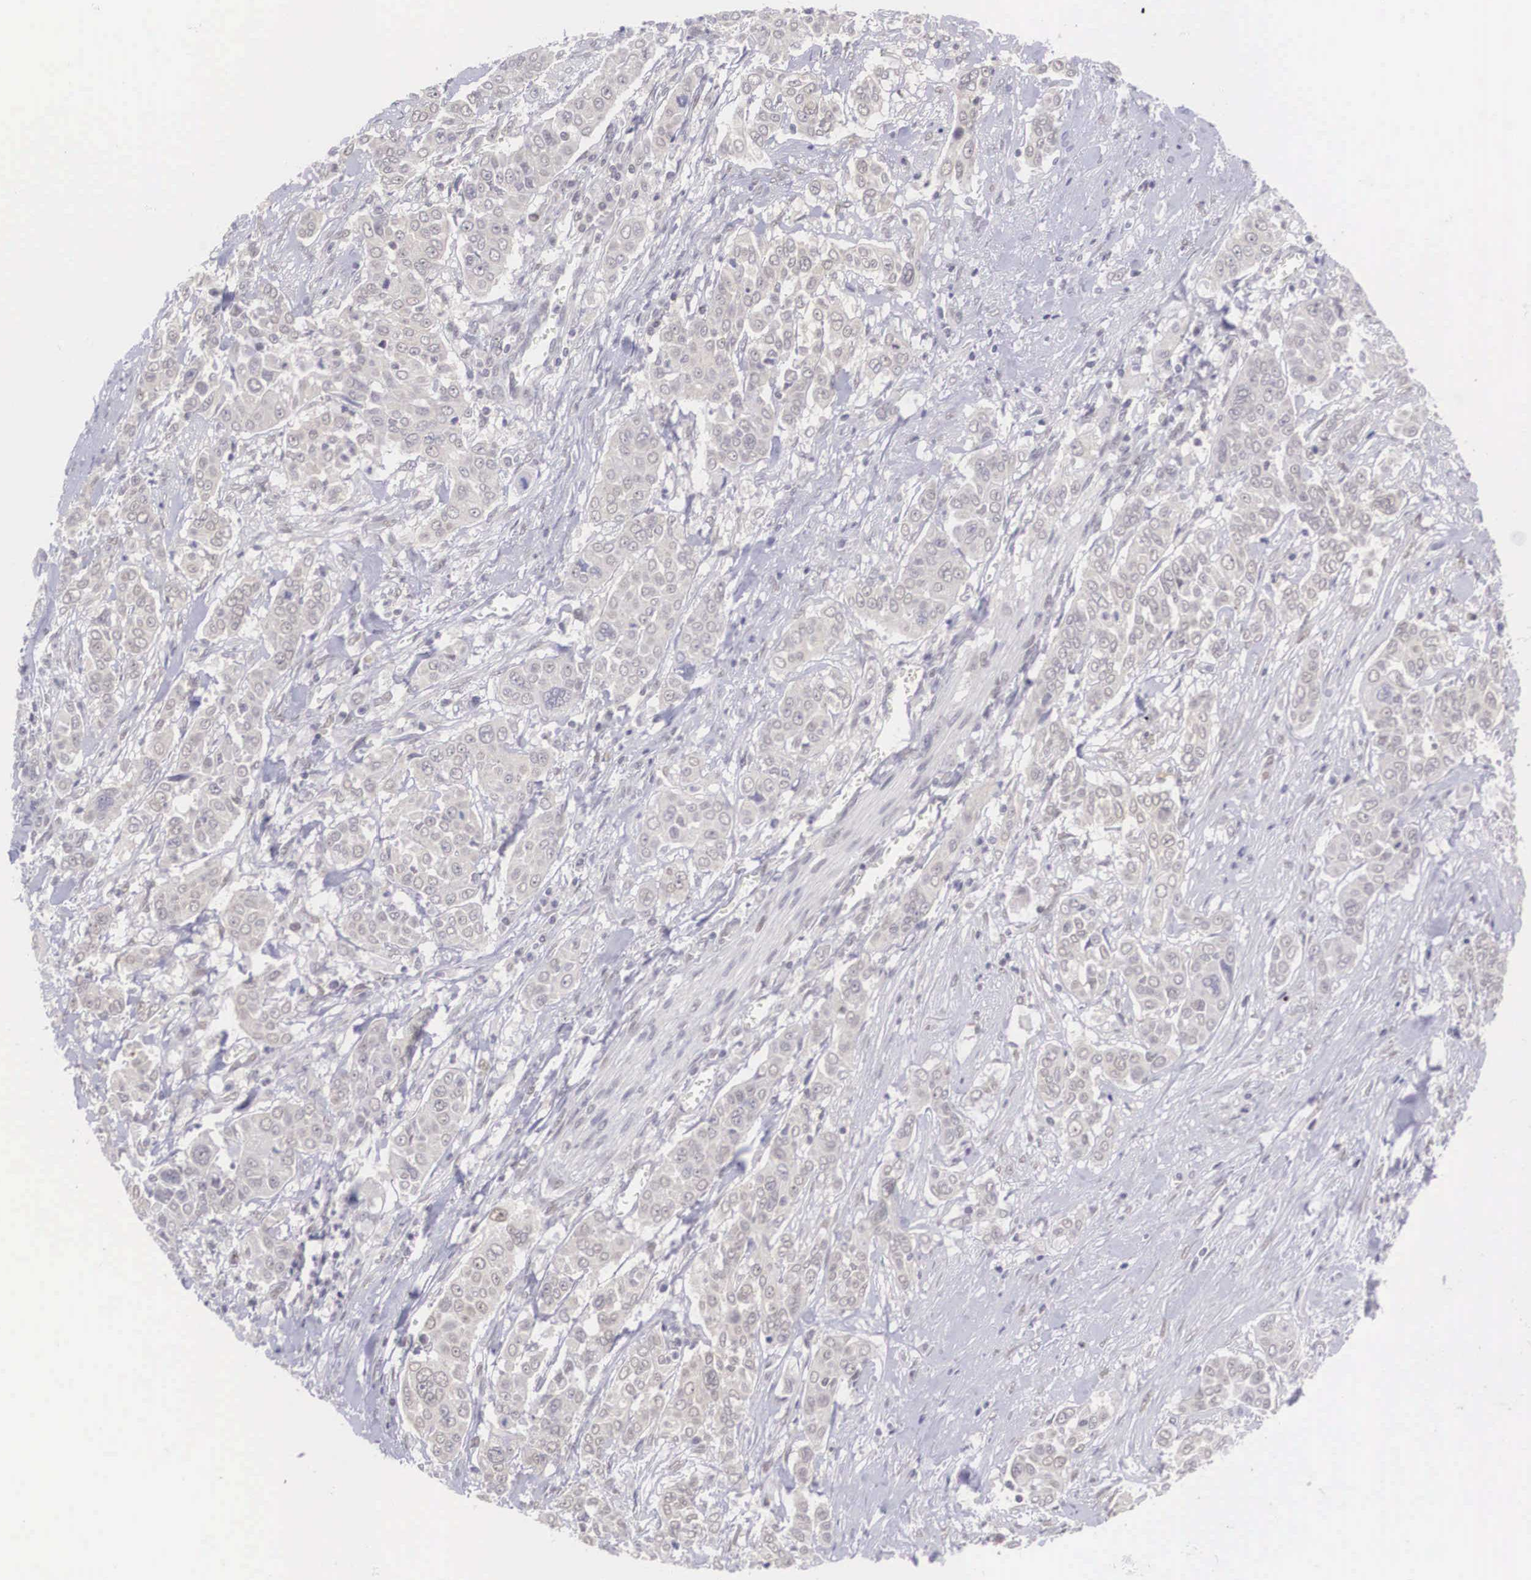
{"staining": {"intensity": "weak", "quantity": "25%-75%", "location": "cytoplasmic/membranous"}, "tissue": "pancreatic cancer", "cell_type": "Tumor cells", "image_type": "cancer", "snomed": [{"axis": "morphology", "description": "Adenocarcinoma, NOS"}, {"axis": "topography", "description": "Pancreas"}], "caption": "The image reveals immunohistochemical staining of pancreatic adenocarcinoma. There is weak cytoplasmic/membranous staining is seen in approximately 25%-75% of tumor cells. (Stains: DAB in brown, nuclei in blue, Microscopy: brightfield microscopy at high magnification).", "gene": "NINL", "patient": {"sex": "female", "age": 52}}